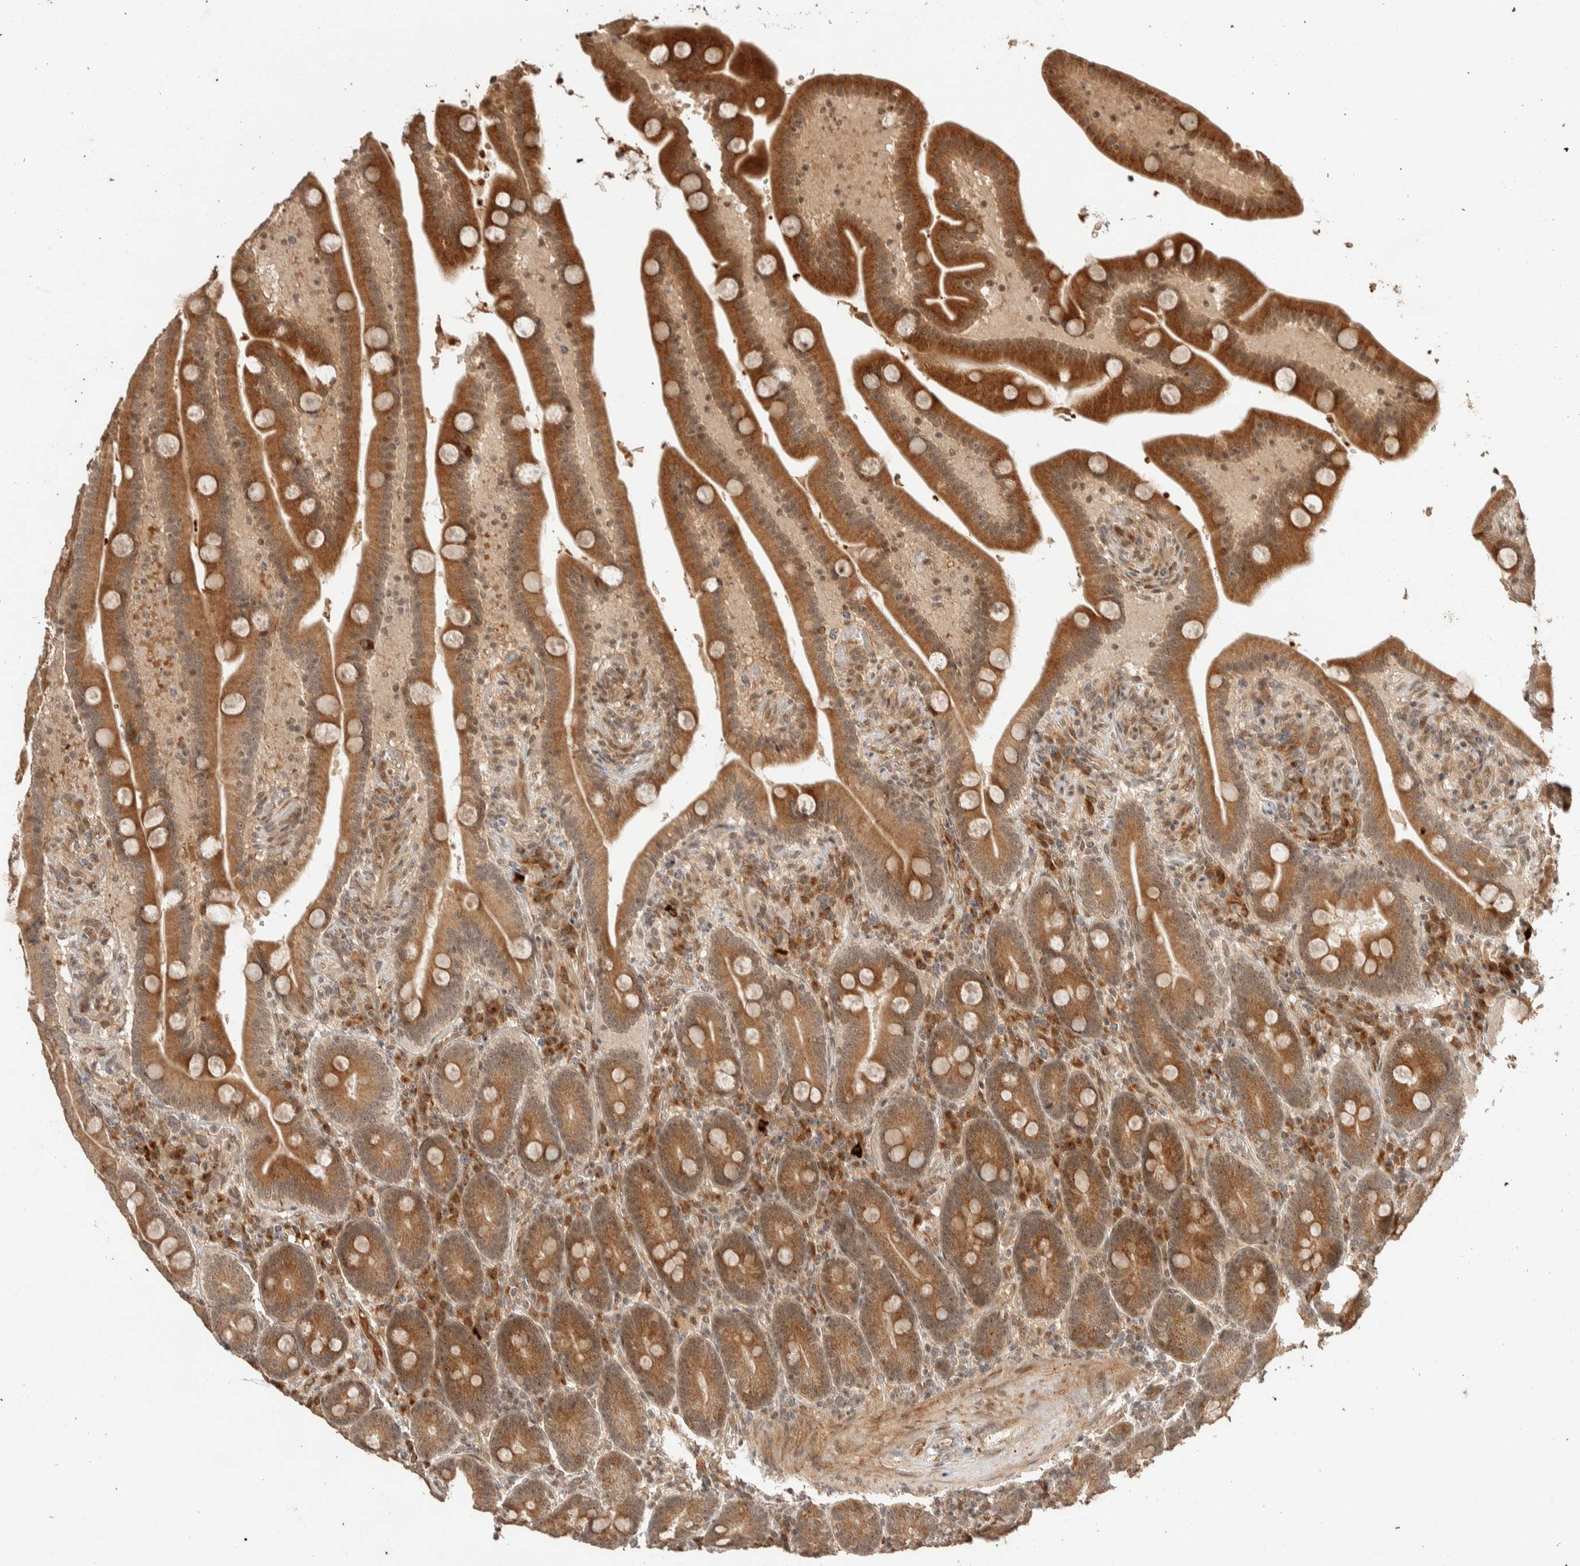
{"staining": {"intensity": "strong", "quantity": ">75%", "location": "cytoplasmic/membranous"}, "tissue": "duodenum", "cell_type": "Glandular cells", "image_type": "normal", "snomed": [{"axis": "morphology", "description": "Normal tissue, NOS"}, {"axis": "topography", "description": "Duodenum"}], "caption": "Protein analysis of benign duodenum reveals strong cytoplasmic/membranous expression in approximately >75% of glandular cells.", "gene": "ZBTB2", "patient": {"sex": "male", "age": 54}}